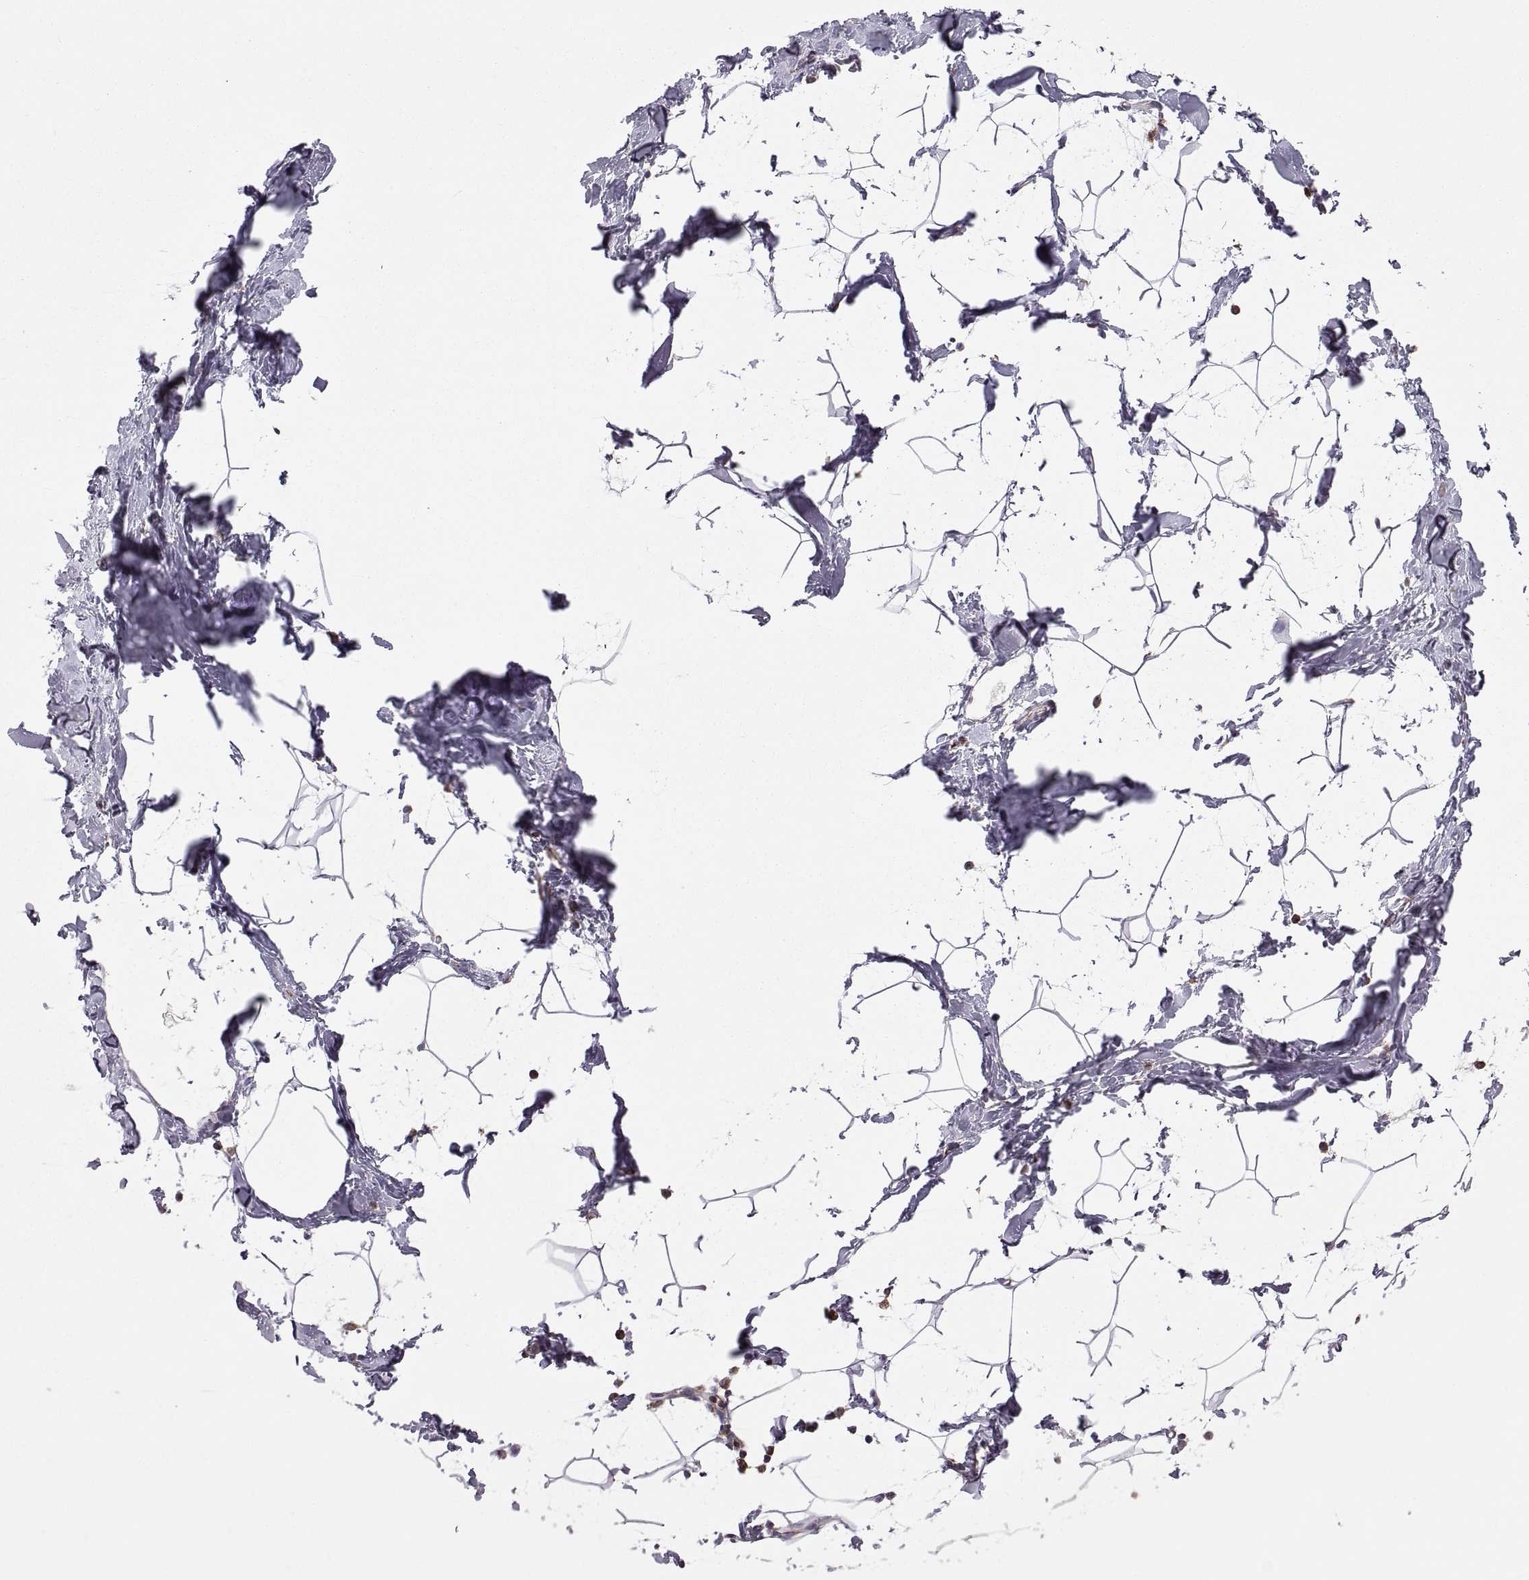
{"staining": {"intensity": "negative", "quantity": "none", "location": "none"}, "tissue": "breast", "cell_type": "Adipocytes", "image_type": "normal", "snomed": [{"axis": "morphology", "description": "Normal tissue, NOS"}, {"axis": "topography", "description": "Breast"}], "caption": "Unremarkable breast was stained to show a protein in brown. There is no significant expression in adipocytes. (DAB (3,3'-diaminobenzidine) immunohistochemistry (IHC), high magnification).", "gene": "PLEKHB2", "patient": {"sex": "female", "age": 32}}